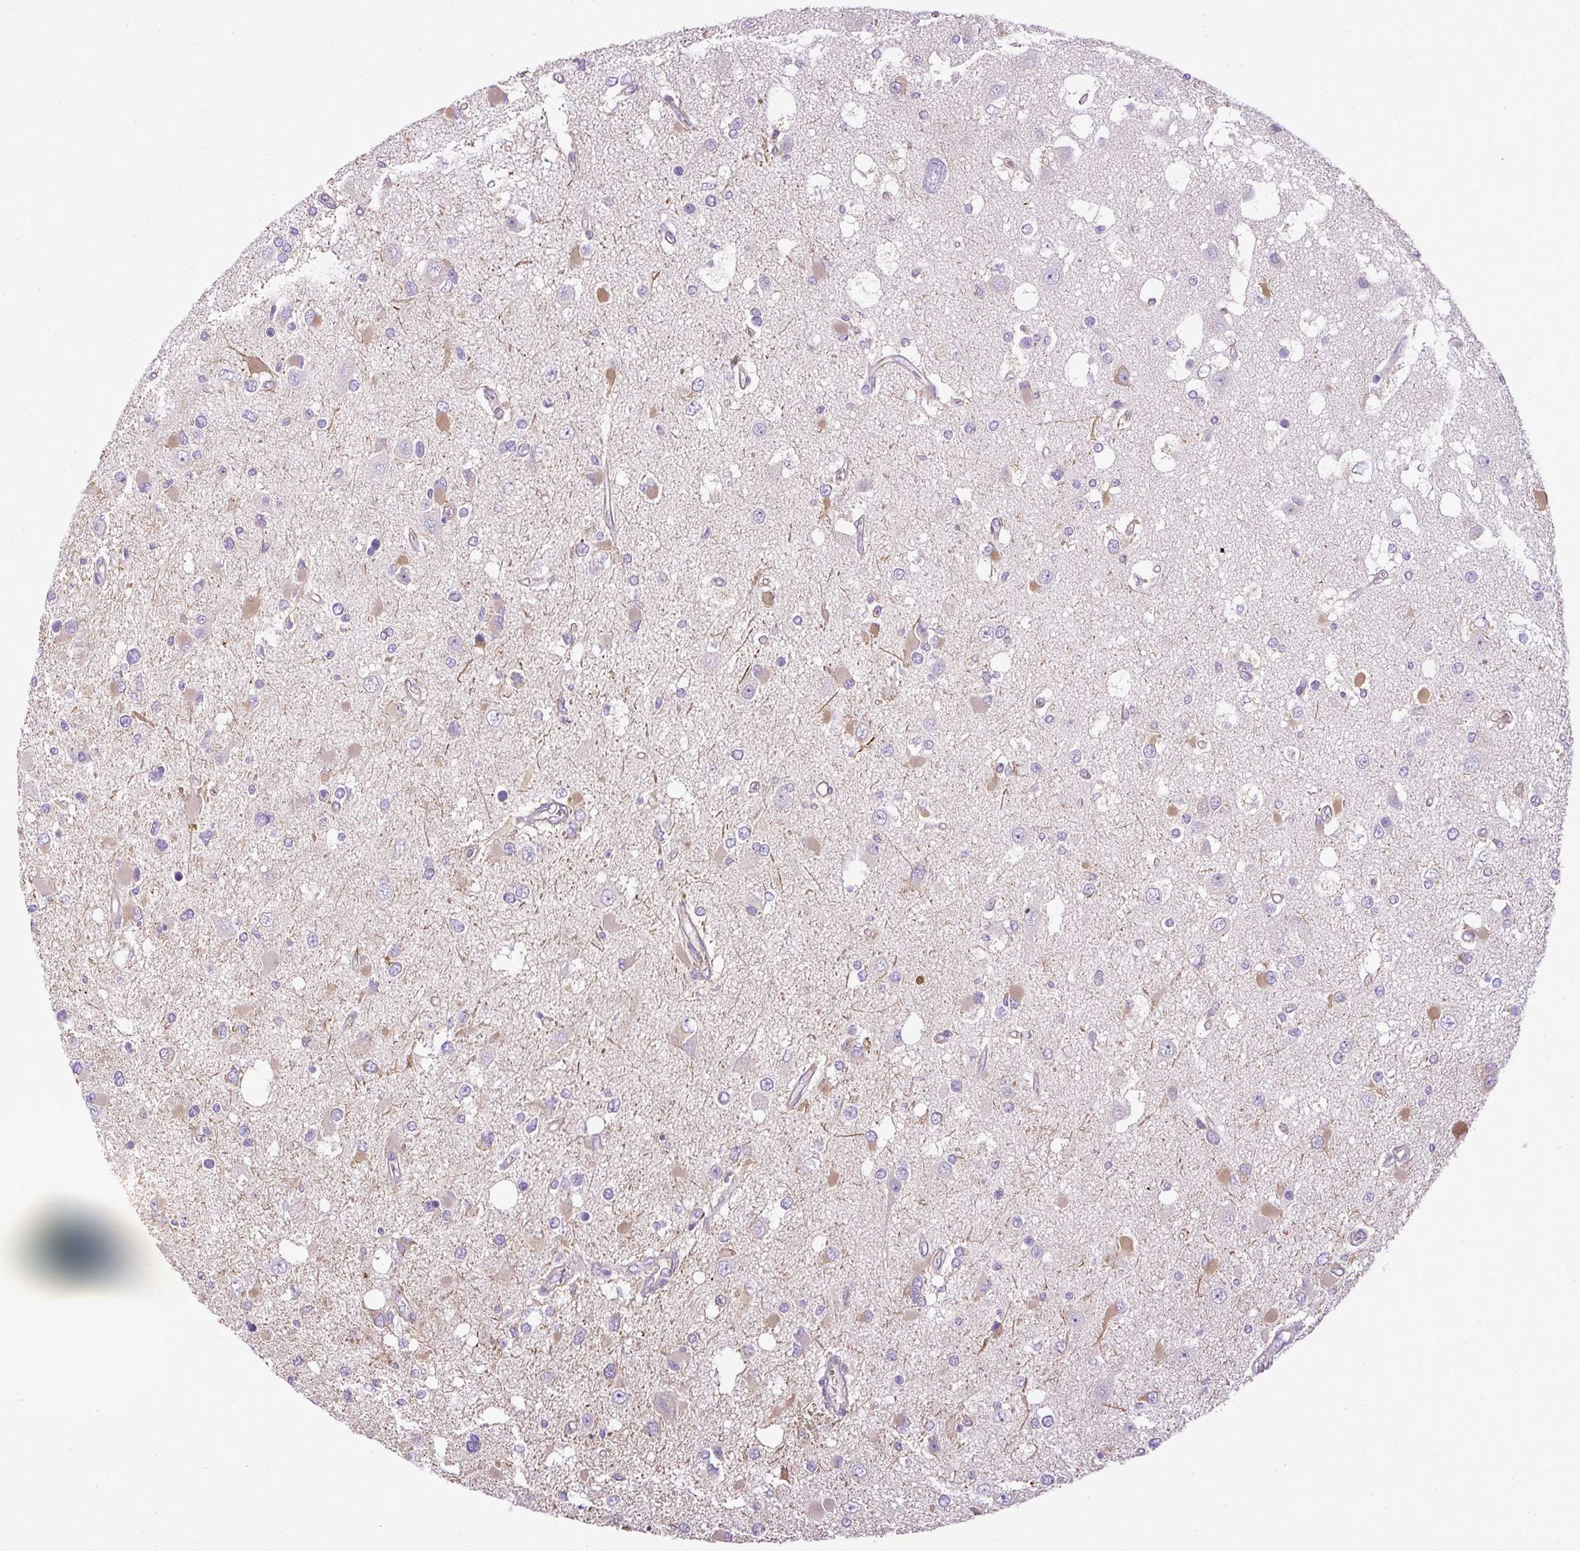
{"staining": {"intensity": "negative", "quantity": "none", "location": "none"}, "tissue": "glioma", "cell_type": "Tumor cells", "image_type": "cancer", "snomed": [{"axis": "morphology", "description": "Glioma, malignant, High grade"}, {"axis": "topography", "description": "Brain"}], "caption": "Glioma was stained to show a protein in brown. There is no significant positivity in tumor cells.", "gene": "FAM149A", "patient": {"sex": "male", "age": 53}}